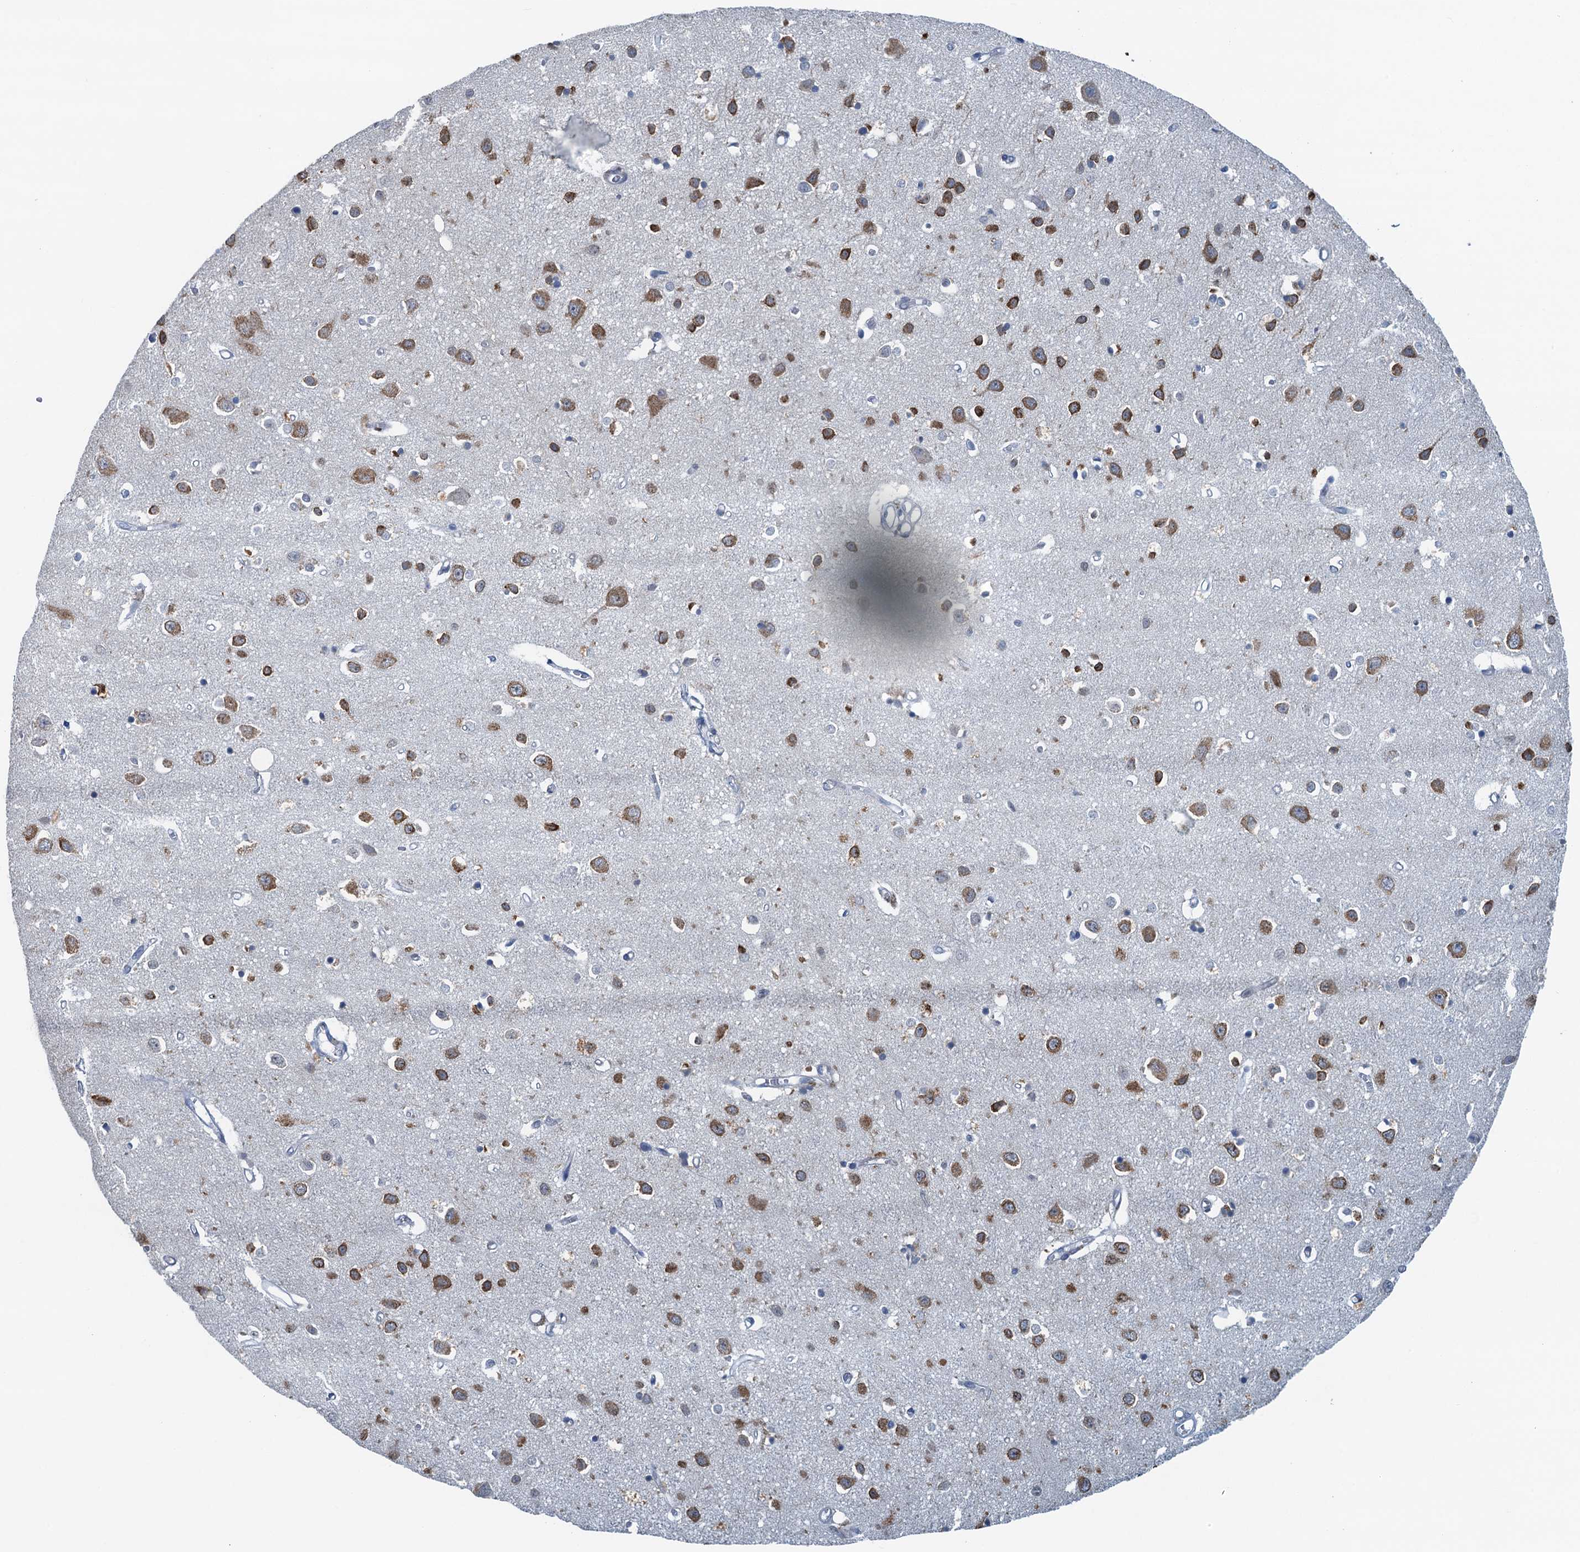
{"staining": {"intensity": "negative", "quantity": "none", "location": "none"}, "tissue": "cerebral cortex", "cell_type": "Endothelial cells", "image_type": "normal", "snomed": [{"axis": "morphology", "description": "Normal tissue, NOS"}, {"axis": "topography", "description": "Cerebral cortex"}], "caption": "Endothelial cells show no significant expression in benign cerebral cortex. Brightfield microscopy of immunohistochemistry stained with DAB (3,3'-diaminobenzidine) (brown) and hematoxylin (blue), captured at high magnification.", "gene": "LSM14B", "patient": {"sex": "female", "age": 64}}